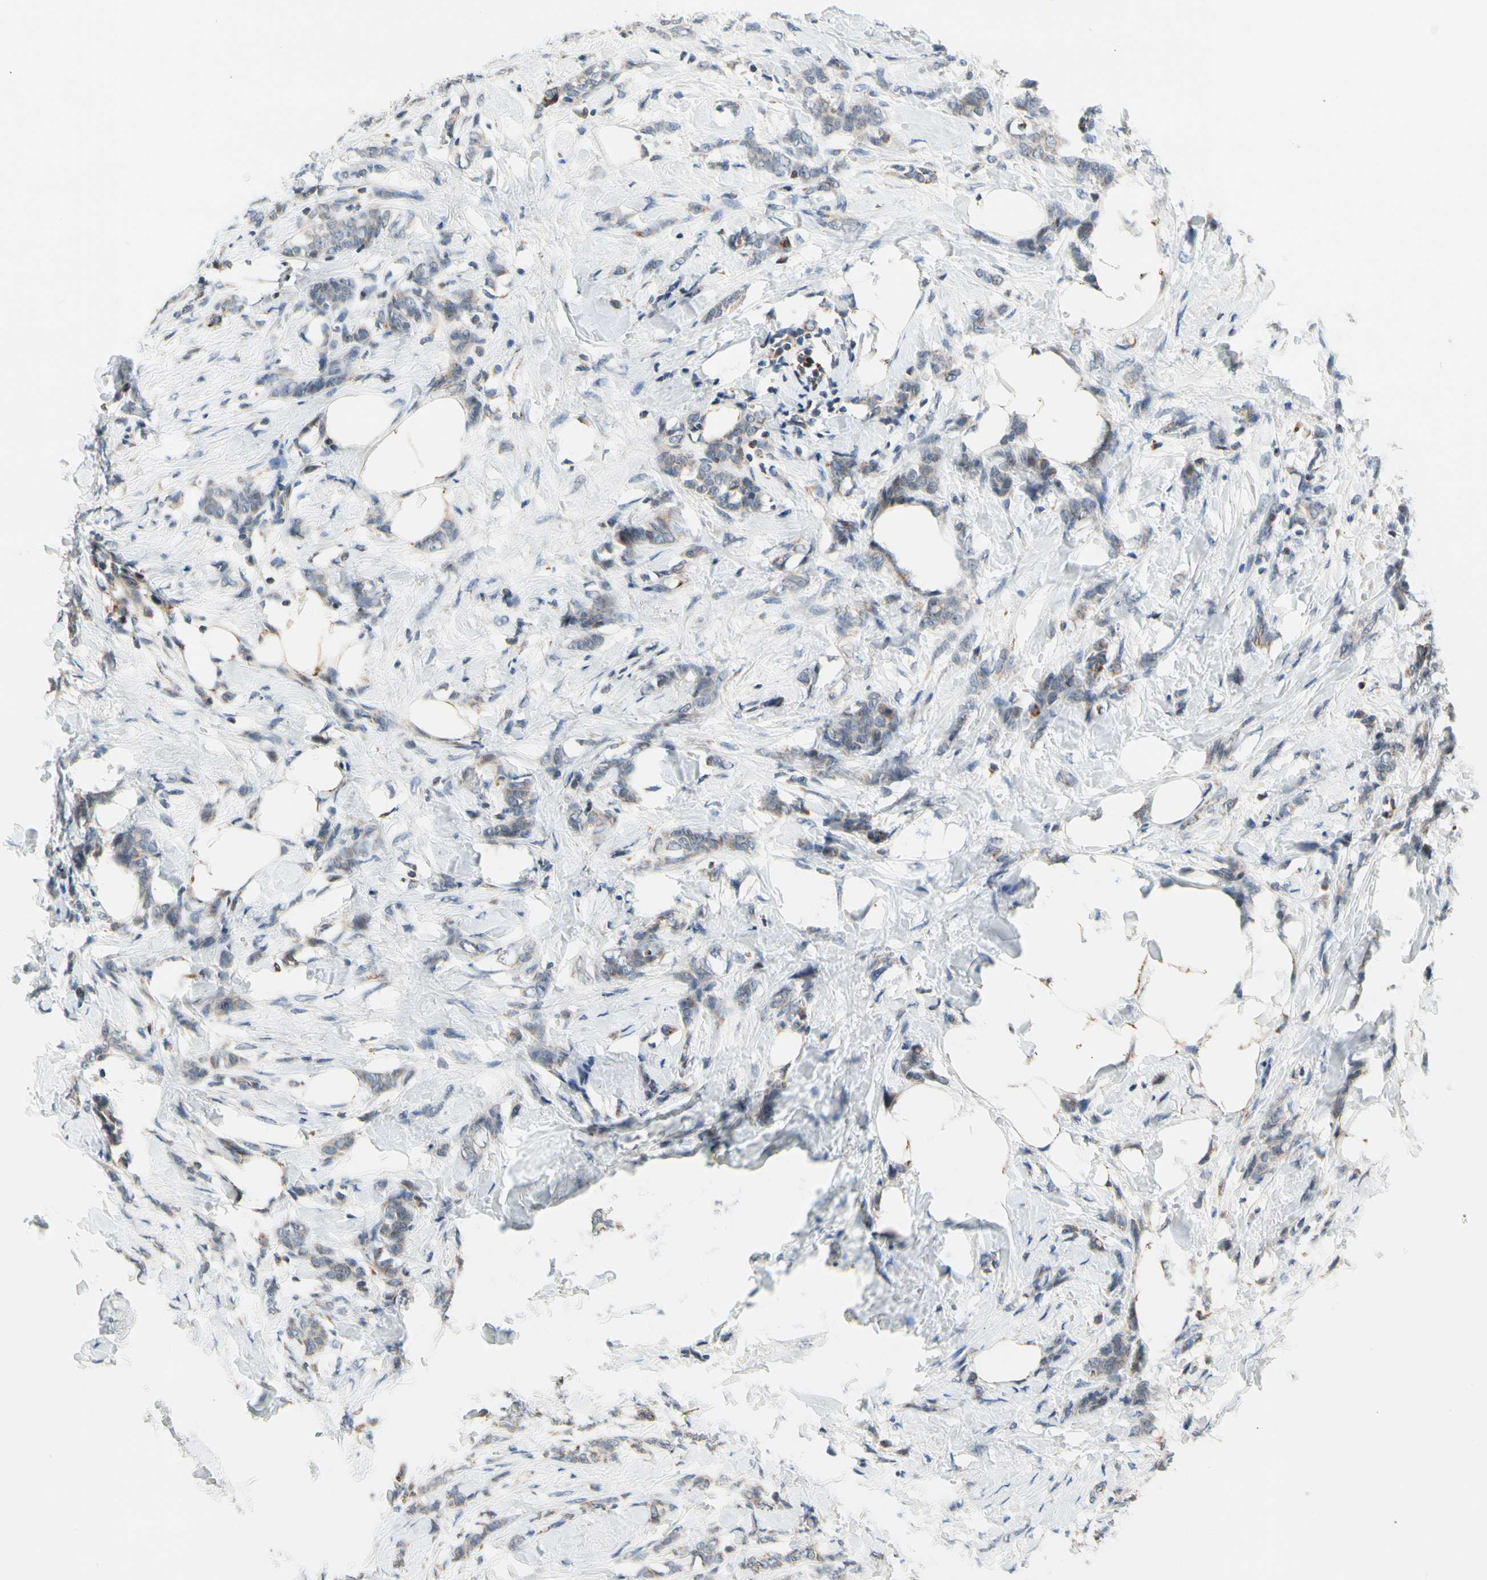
{"staining": {"intensity": "weak", "quantity": "<25%", "location": "cytoplasmic/membranous"}, "tissue": "breast cancer", "cell_type": "Tumor cells", "image_type": "cancer", "snomed": [{"axis": "morphology", "description": "Lobular carcinoma, in situ"}, {"axis": "morphology", "description": "Lobular carcinoma"}, {"axis": "topography", "description": "Breast"}], "caption": "Immunohistochemistry of human breast lobular carcinoma demonstrates no staining in tumor cells.", "gene": "KHDC4", "patient": {"sex": "female", "age": 41}}